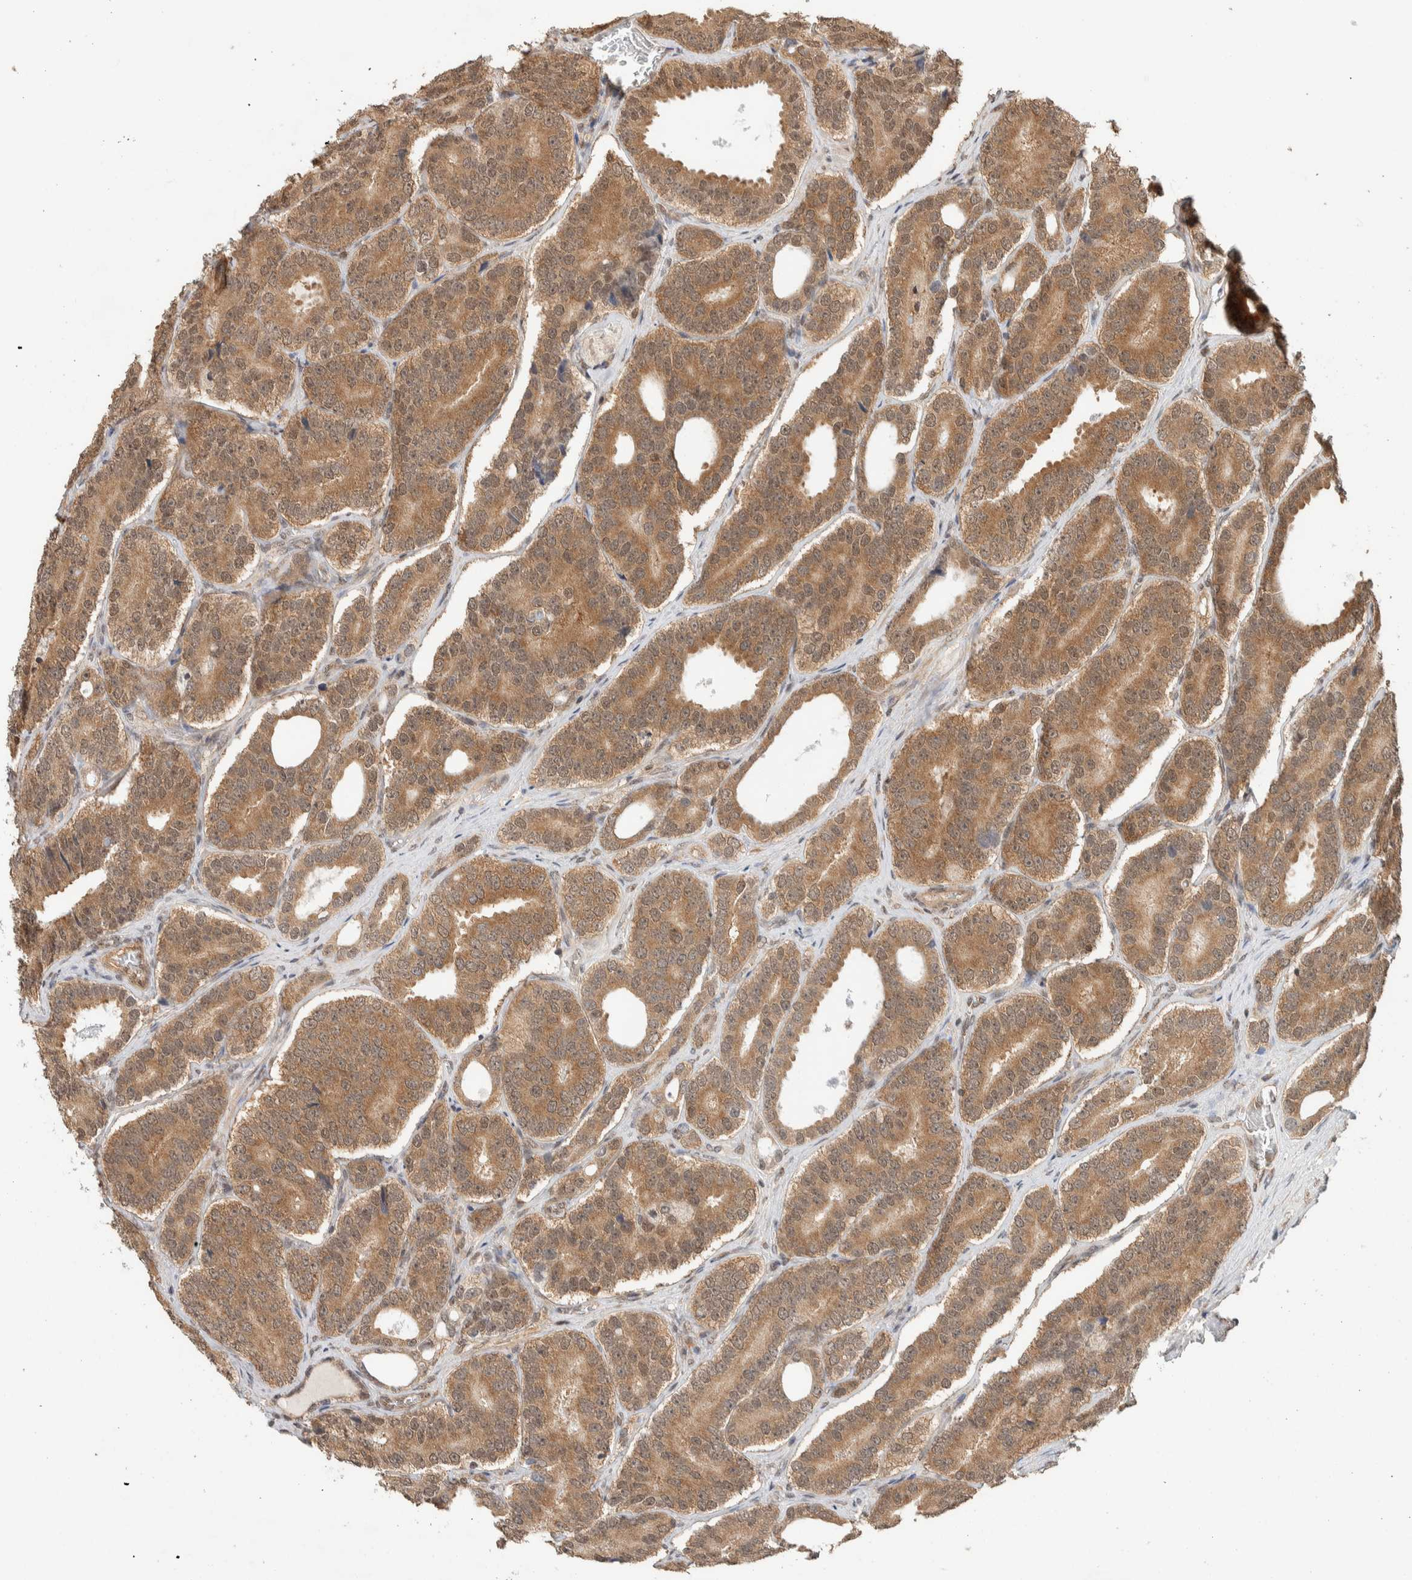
{"staining": {"intensity": "moderate", "quantity": ">75%", "location": "cytoplasmic/membranous"}, "tissue": "prostate cancer", "cell_type": "Tumor cells", "image_type": "cancer", "snomed": [{"axis": "morphology", "description": "Adenocarcinoma, High grade"}, {"axis": "topography", "description": "Prostate"}], "caption": "Moderate cytoplasmic/membranous staining for a protein is identified in approximately >75% of tumor cells of high-grade adenocarcinoma (prostate) using immunohistochemistry (IHC).", "gene": "ZBTB2", "patient": {"sex": "male", "age": 56}}